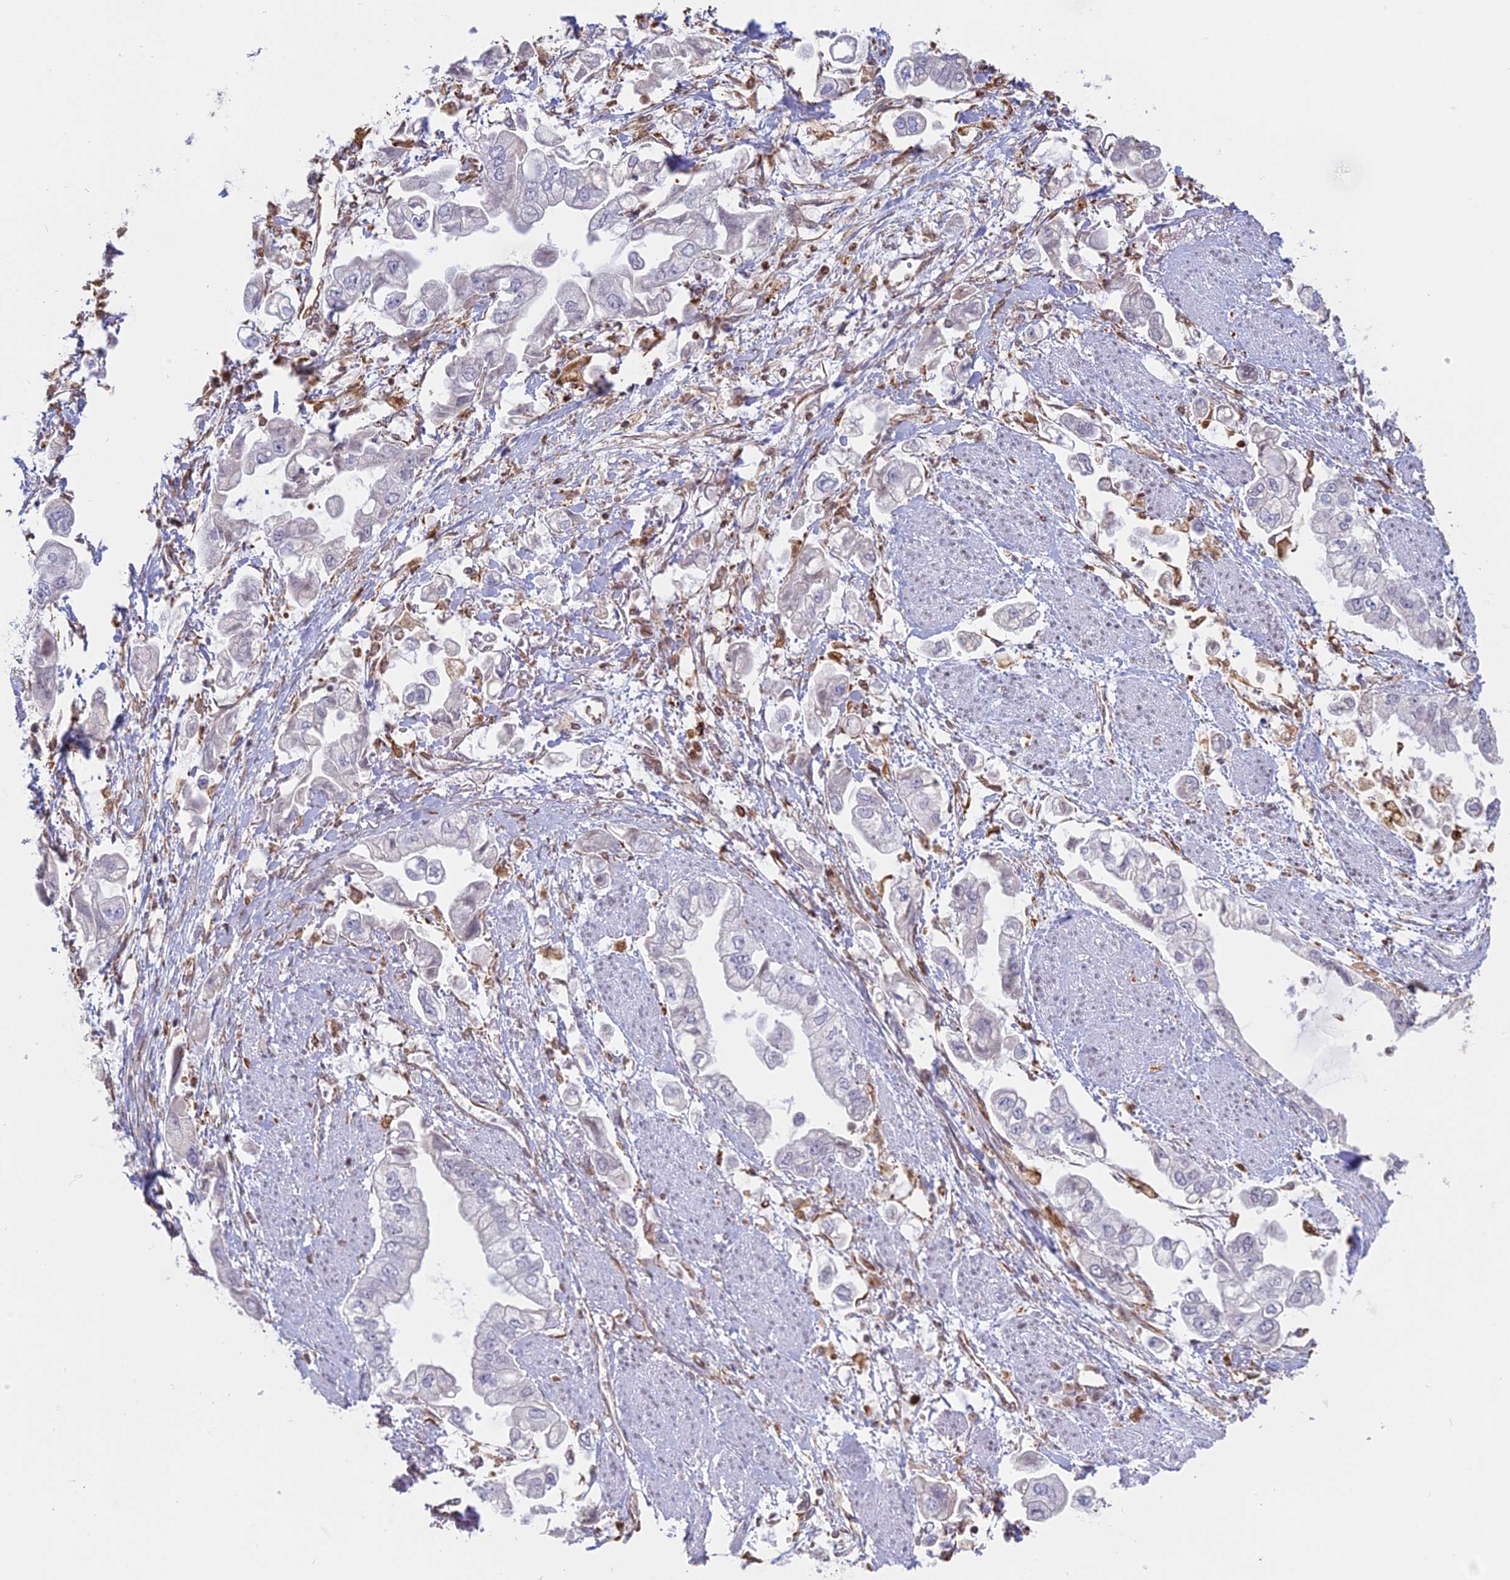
{"staining": {"intensity": "negative", "quantity": "none", "location": "none"}, "tissue": "stomach cancer", "cell_type": "Tumor cells", "image_type": "cancer", "snomed": [{"axis": "morphology", "description": "Adenocarcinoma, NOS"}, {"axis": "topography", "description": "Stomach"}], "caption": "An immunohistochemistry histopathology image of stomach cancer (adenocarcinoma) is shown. There is no staining in tumor cells of stomach cancer (adenocarcinoma). (Brightfield microscopy of DAB IHC at high magnification).", "gene": "APOBR", "patient": {"sex": "male", "age": 62}}